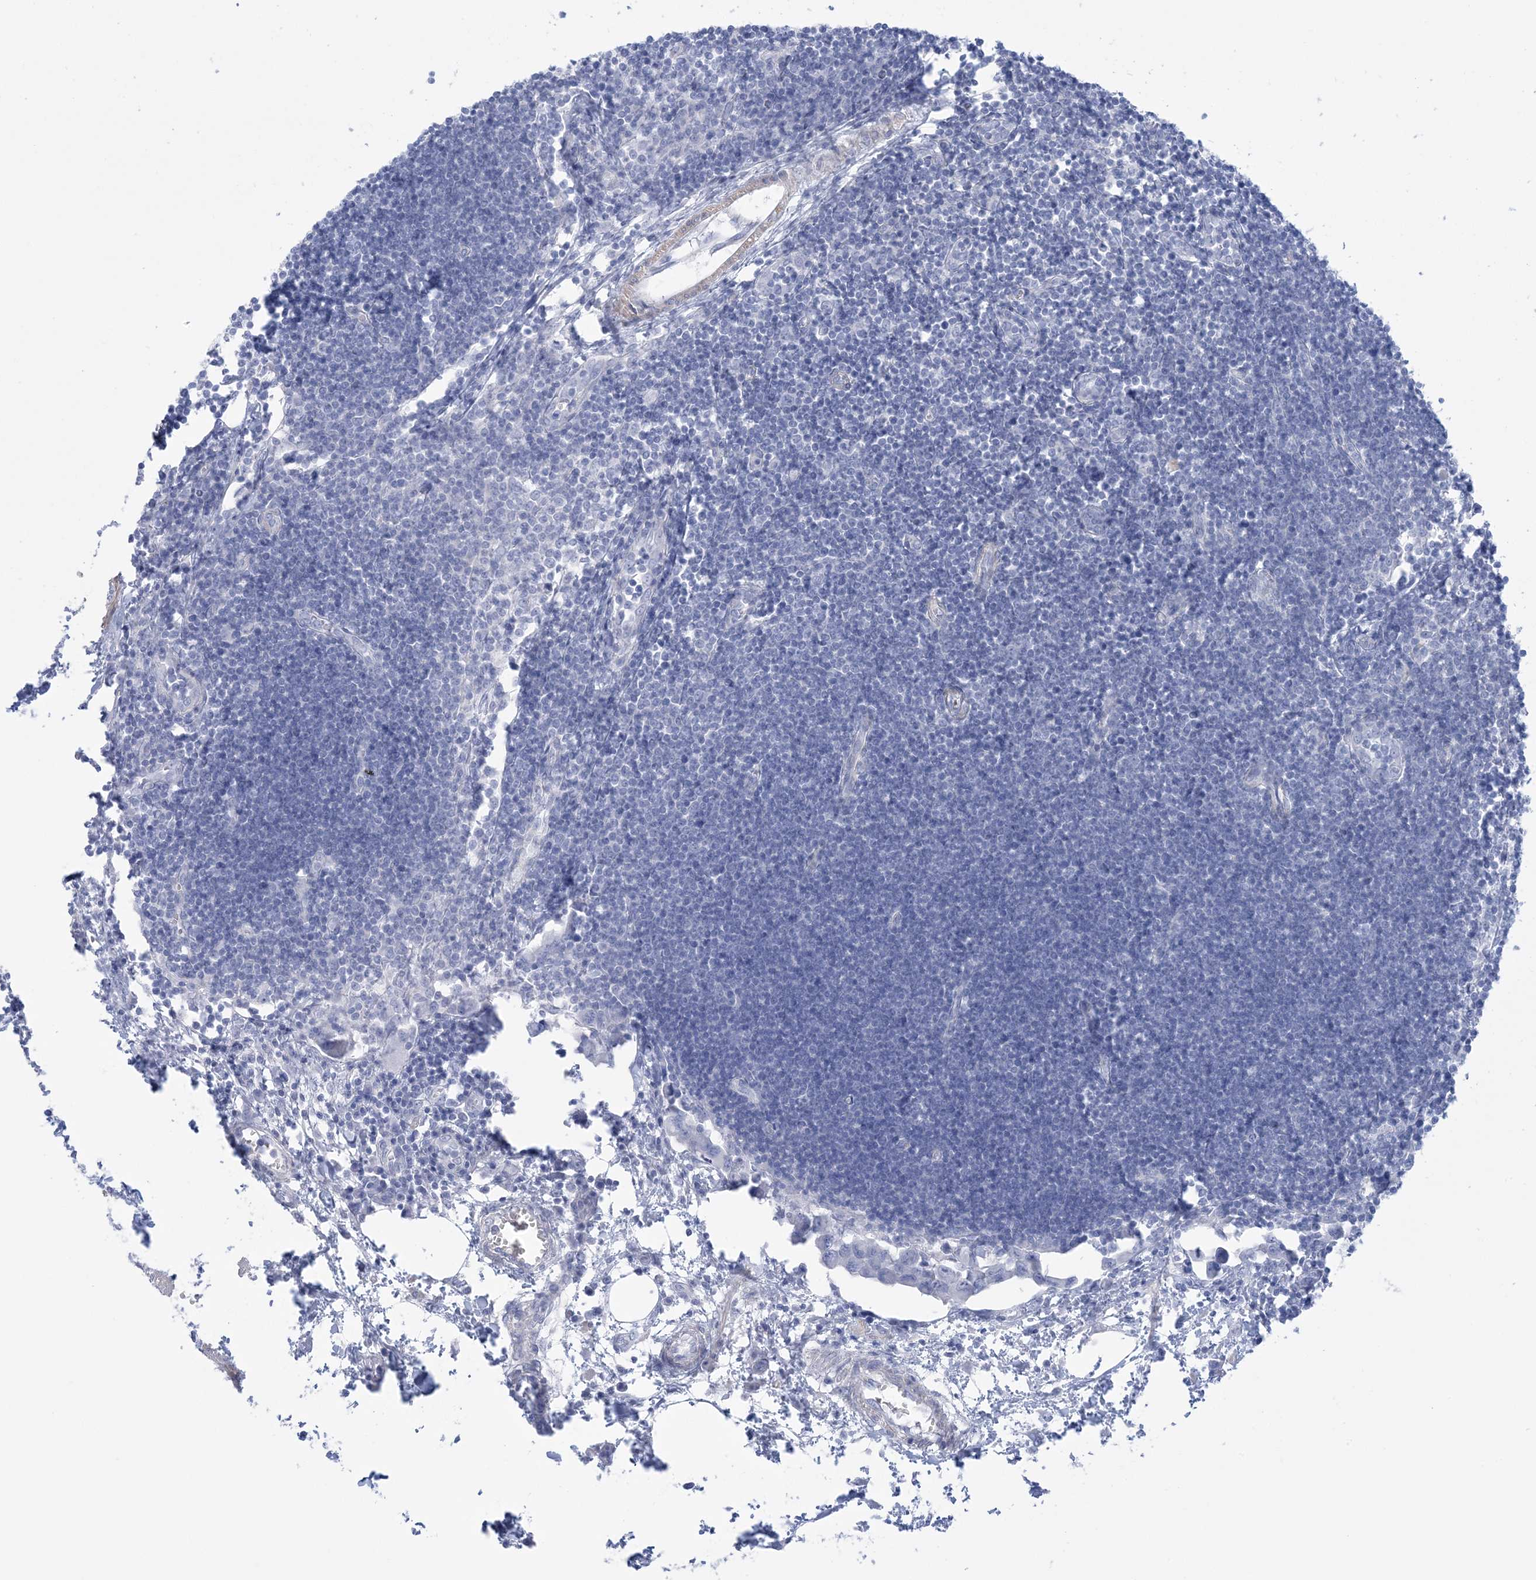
{"staining": {"intensity": "negative", "quantity": "none", "location": "none"}, "tissue": "lymph node", "cell_type": "Germinal center cells", "image_type": "normal", "snomed": [{"axis": "morphology", "description": "Normal tissue, NOS"}, {"axis": "morphology", "description": "Malignant melanoma, Metastatic site"}, {"axis": "topography", "description": "Lymph node"}], "caption": "Immunohistochemistry (IHC) histopathology image of benign lymph node stained for a protein (brown), which displays no positivity in germinal center cells.", "gene": "AGXT", "patient": {"sex": "male", "age": 41}}